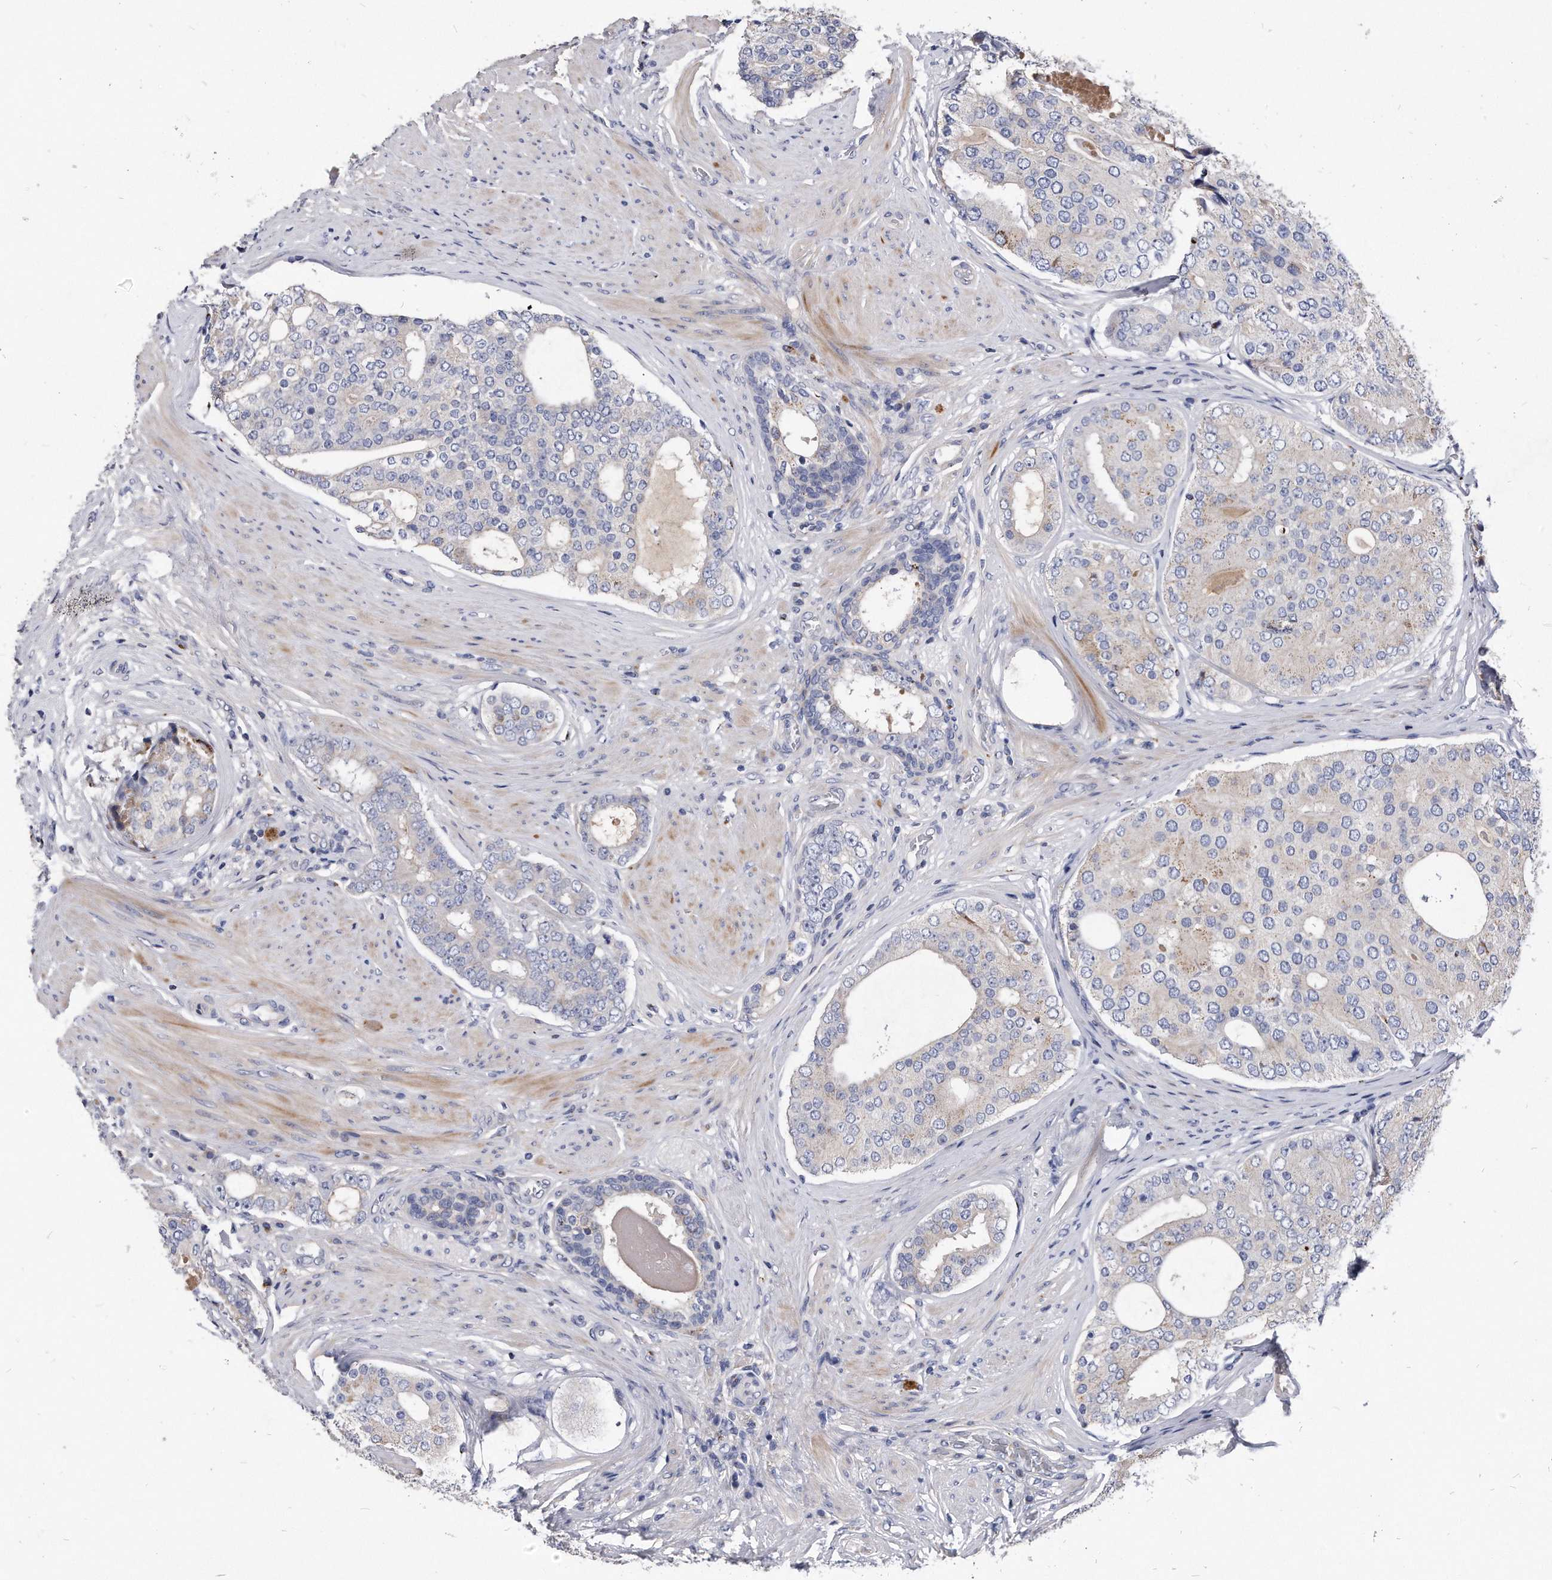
{"staining": {"intensity": "weak", "quantity": "<25%", "location": "cytoplasmic/membranous"}, "tissue": "prostate cancer", "cell_type": "Tumor cells", "image_type": "cancer", "snomed": [{"axis": "morphology", "description": "Adenocarcinoma, High grade"}, {"axis": "topography", "description": "Prostate"}], "caption": "The immunohistochemistry photomicrograph has no significant expression in tumor cells of prostate cancer (adenocarcinoma (high-grade)) tissue.", "gene": "MGAT4A", "patient": {"sex": "male", "age": 56}}